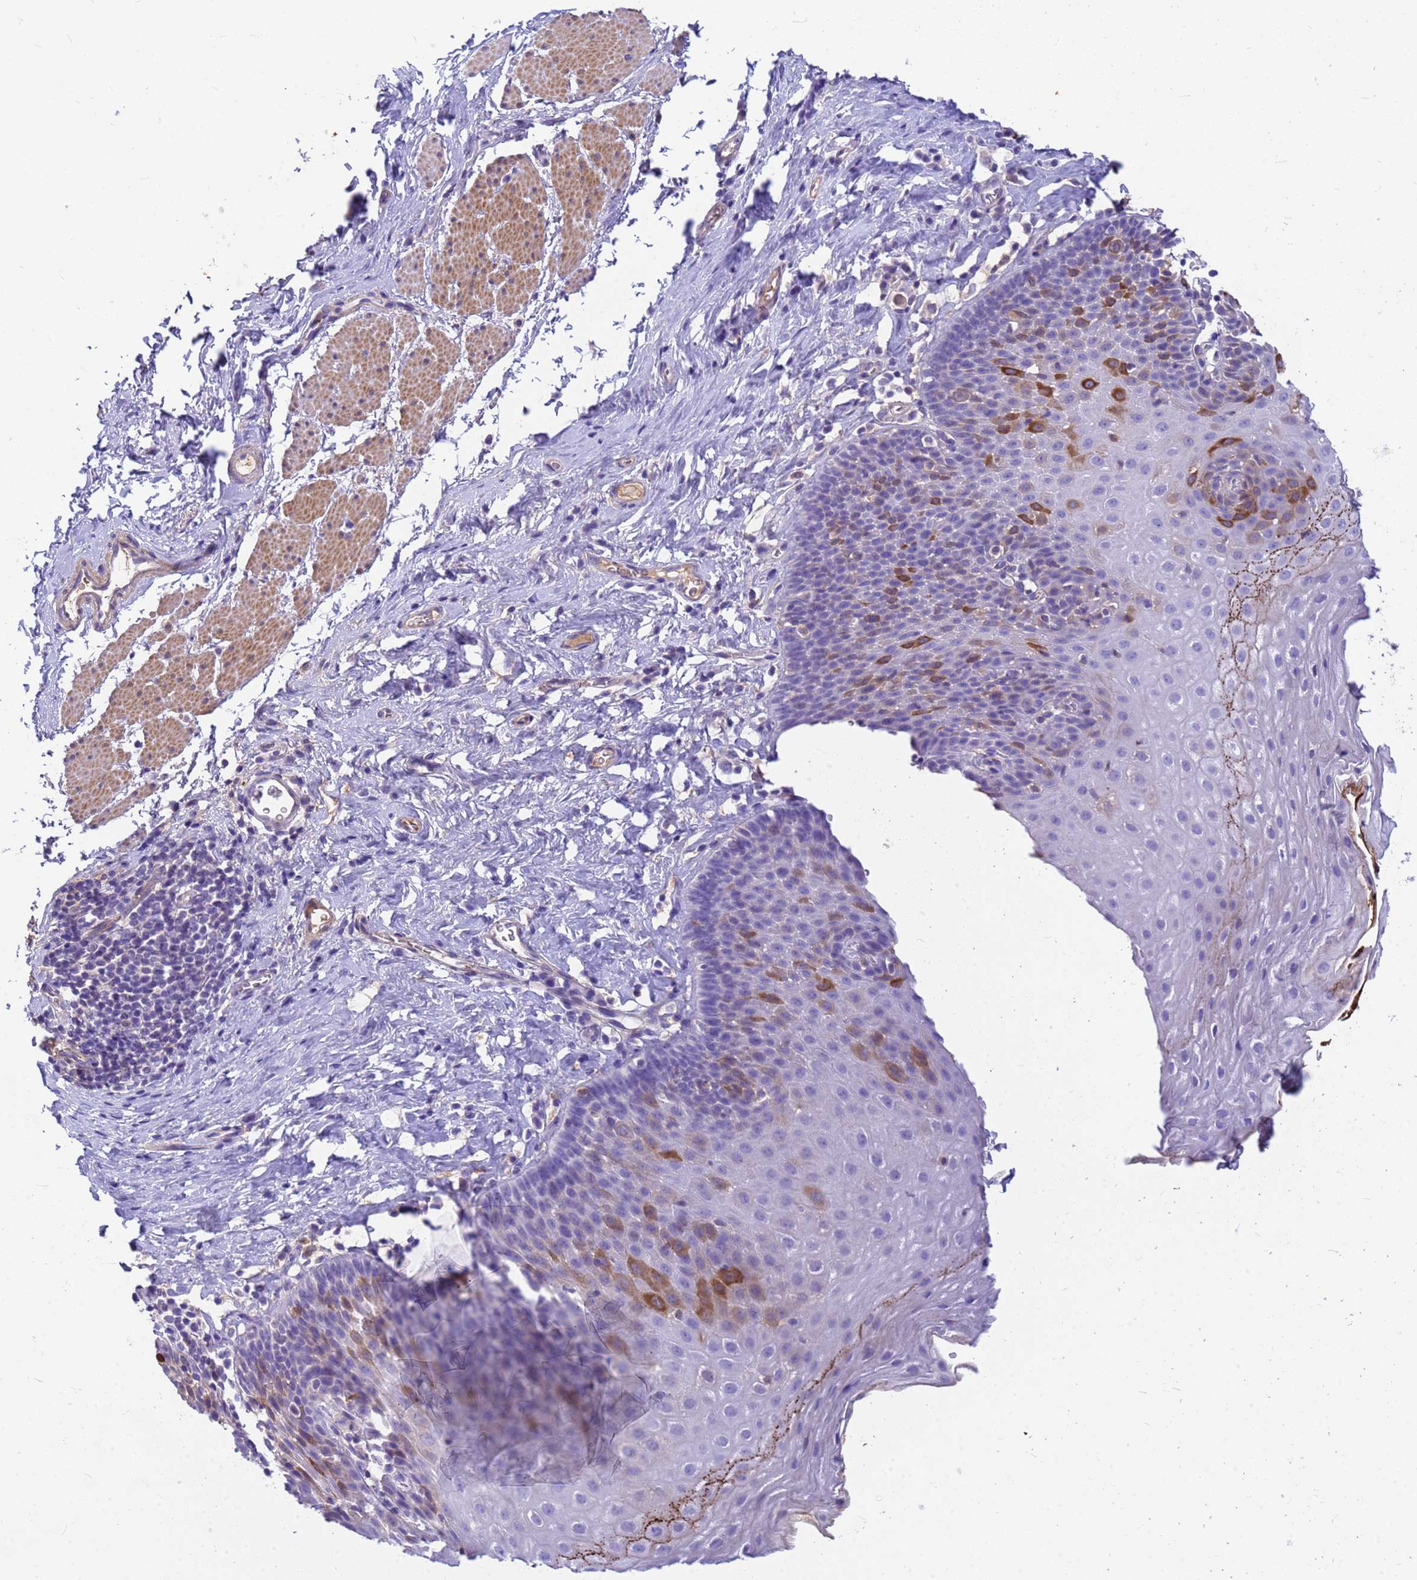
{"staining": {"intensity": "strong", "quantity": "<25%", "location": "cytoplasmic/membranous"}, "tissue": "esophagus", "cell_type": "Squamous epithelial cells", "image_type": "normal", "snomed": [{"axis": "morphology", "description": "Normal tissue, NOS"}, {"axis": "topography", "description": "Esophagus"}], "caption": "Immunohistochemistry (IHC) (DAB (3,3'-diaminobenzidine)) staining of unremarkable human esophagus demonstrates strong cytoplasmic/membranous protein staining in about <25% of squamous epithelial cells. The protein is stained brown, and the nuclei are stained in blue (DAB (3,3'-diaminobenzidine) IHC with brightfield microscopy, high magnification).", "gene": "ORM1", "patient": {"sex": "female", "age": 61}}